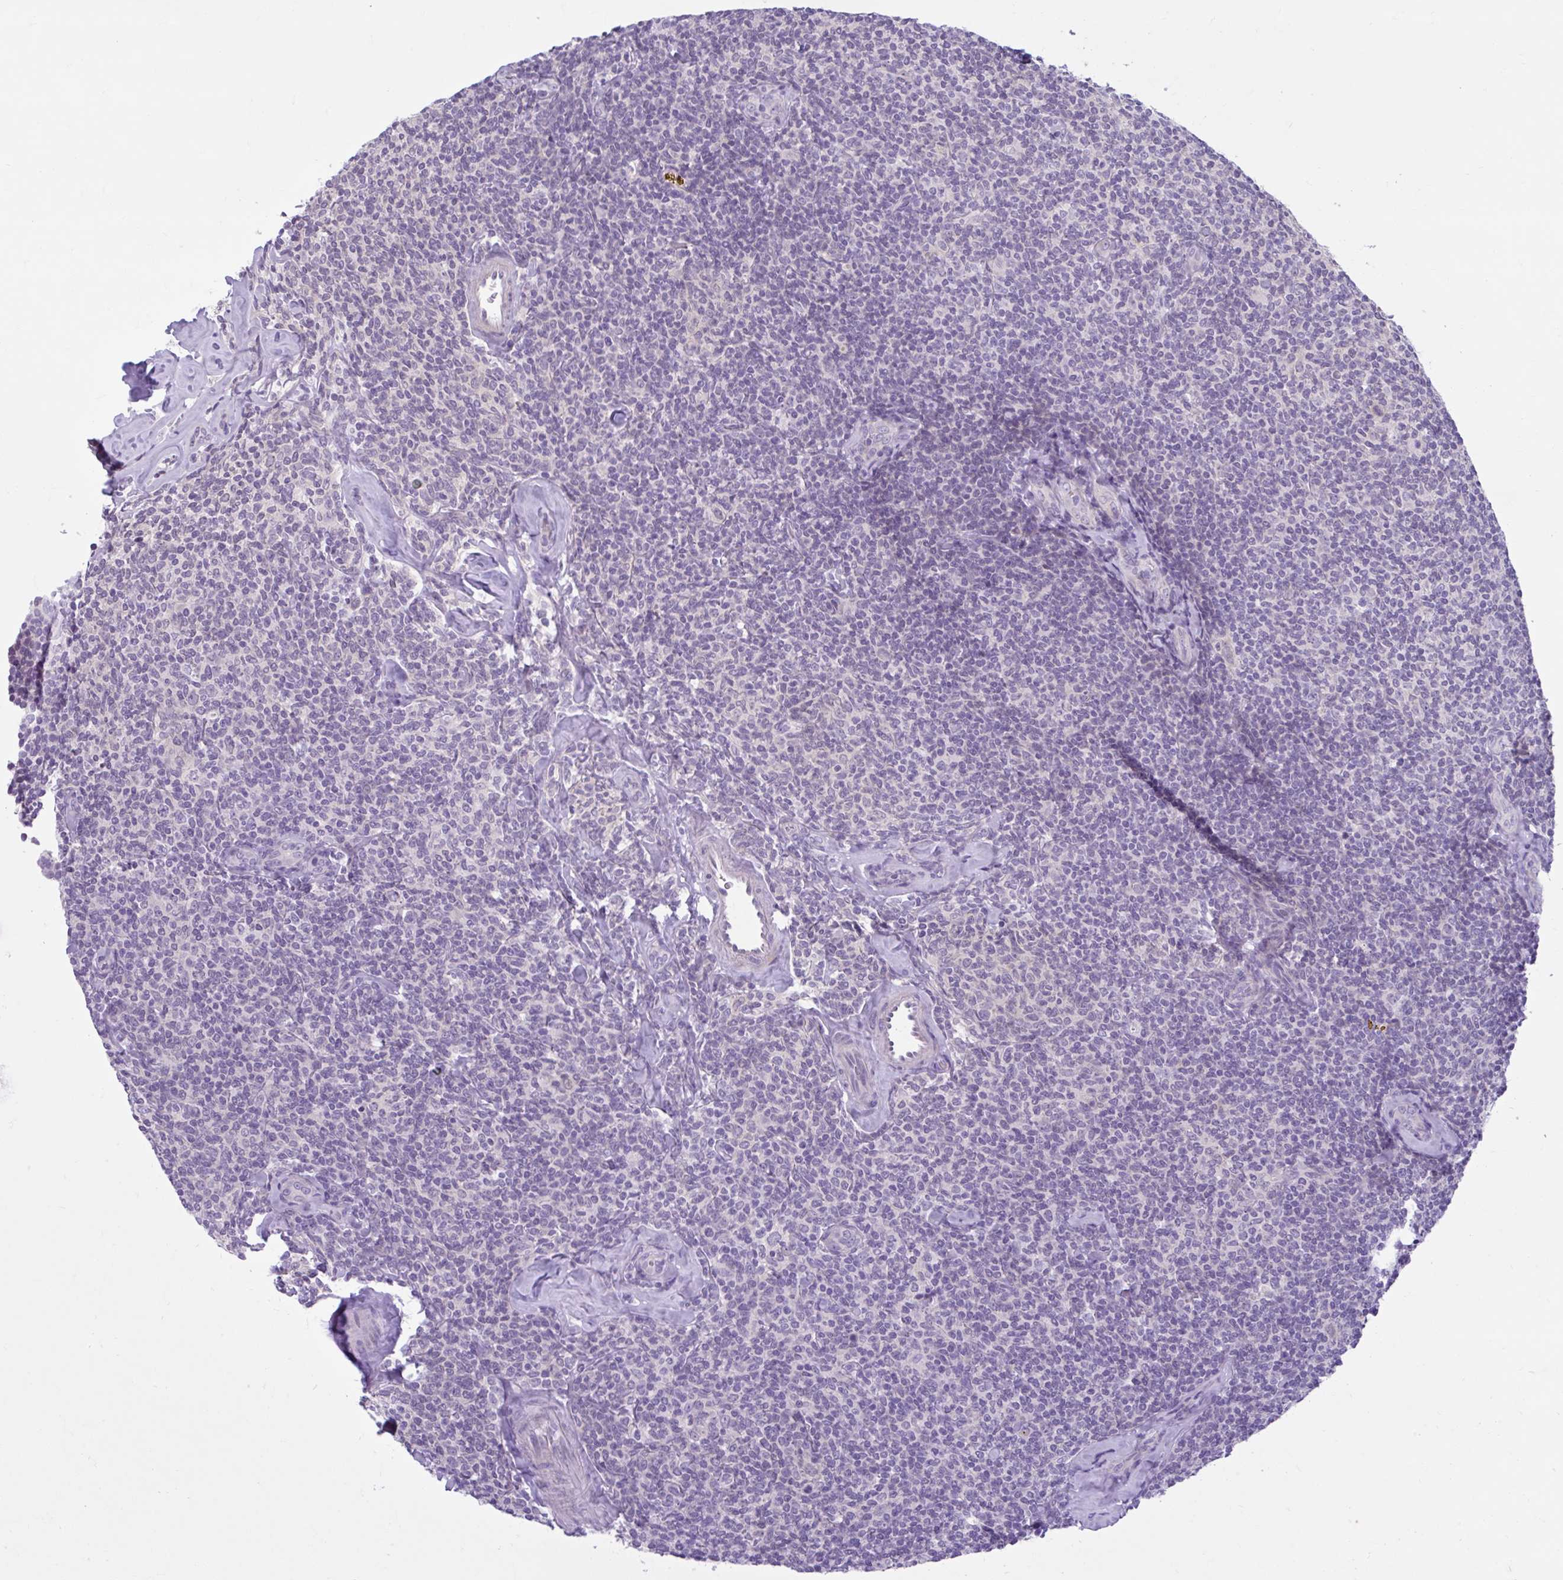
{"staining": {"intensity": "negative", "quantity": "none", "location": "none"}, "tissue": "lymphoma", "cell_type": "Tumor cells", "image_type": "cancer", "snomed": [{"axis": "morphology", "description": "Malignant lymphoma, non-Hodgkin's type, Low grade"}, {"axis": "topography", "description": "Lymph node"}], "caption": "Protein analysis of low-grade malignant lymphoma, non-Hodgkin's type reveals no significant staining in tumor cells.", "gene": "FAM153A", "patient": {"sex": "female", "age": 56}}